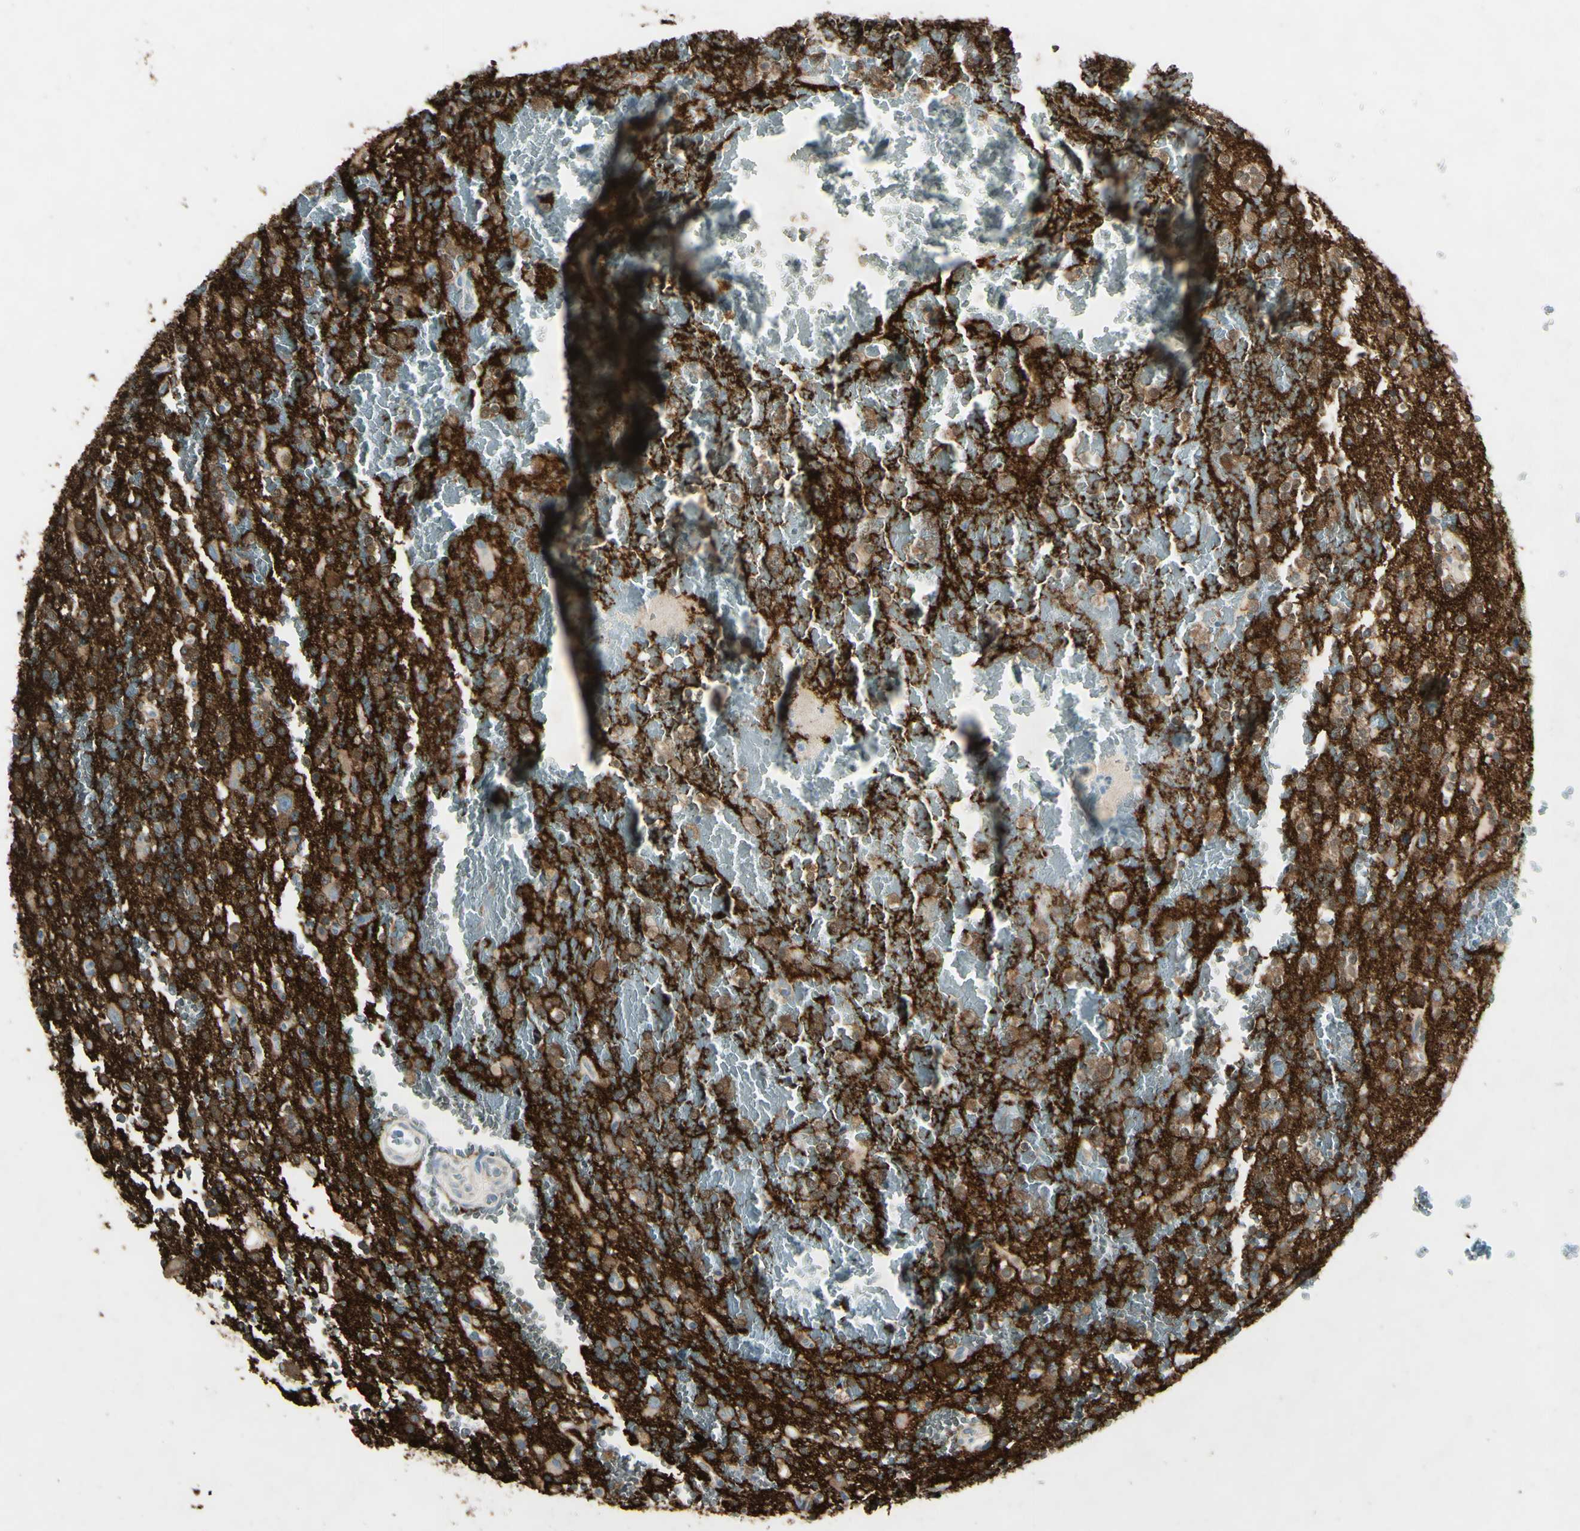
{"staining": {"intensity": "moderate", "quantity": ">75%", "location": "cytoplasmic/membranous,nuclear"}, "tissue": "glioma", "cell_type": "Tumor cells", "image_type": "cancer", "snomed": [{"axis": "morphology", "description": "Glioma, malignant, High grade"}, {"axis": "topography", "description": "Brain"}], "caption": "Immunohistochemical staining of human glioma demonstrates medium levels of moderate cytoplasmic/membranous and nuclear protein staining in approximately >75% of tumor cells.", "gene": "SNAP91", "patient": {"sex": "male", "age": 47}}